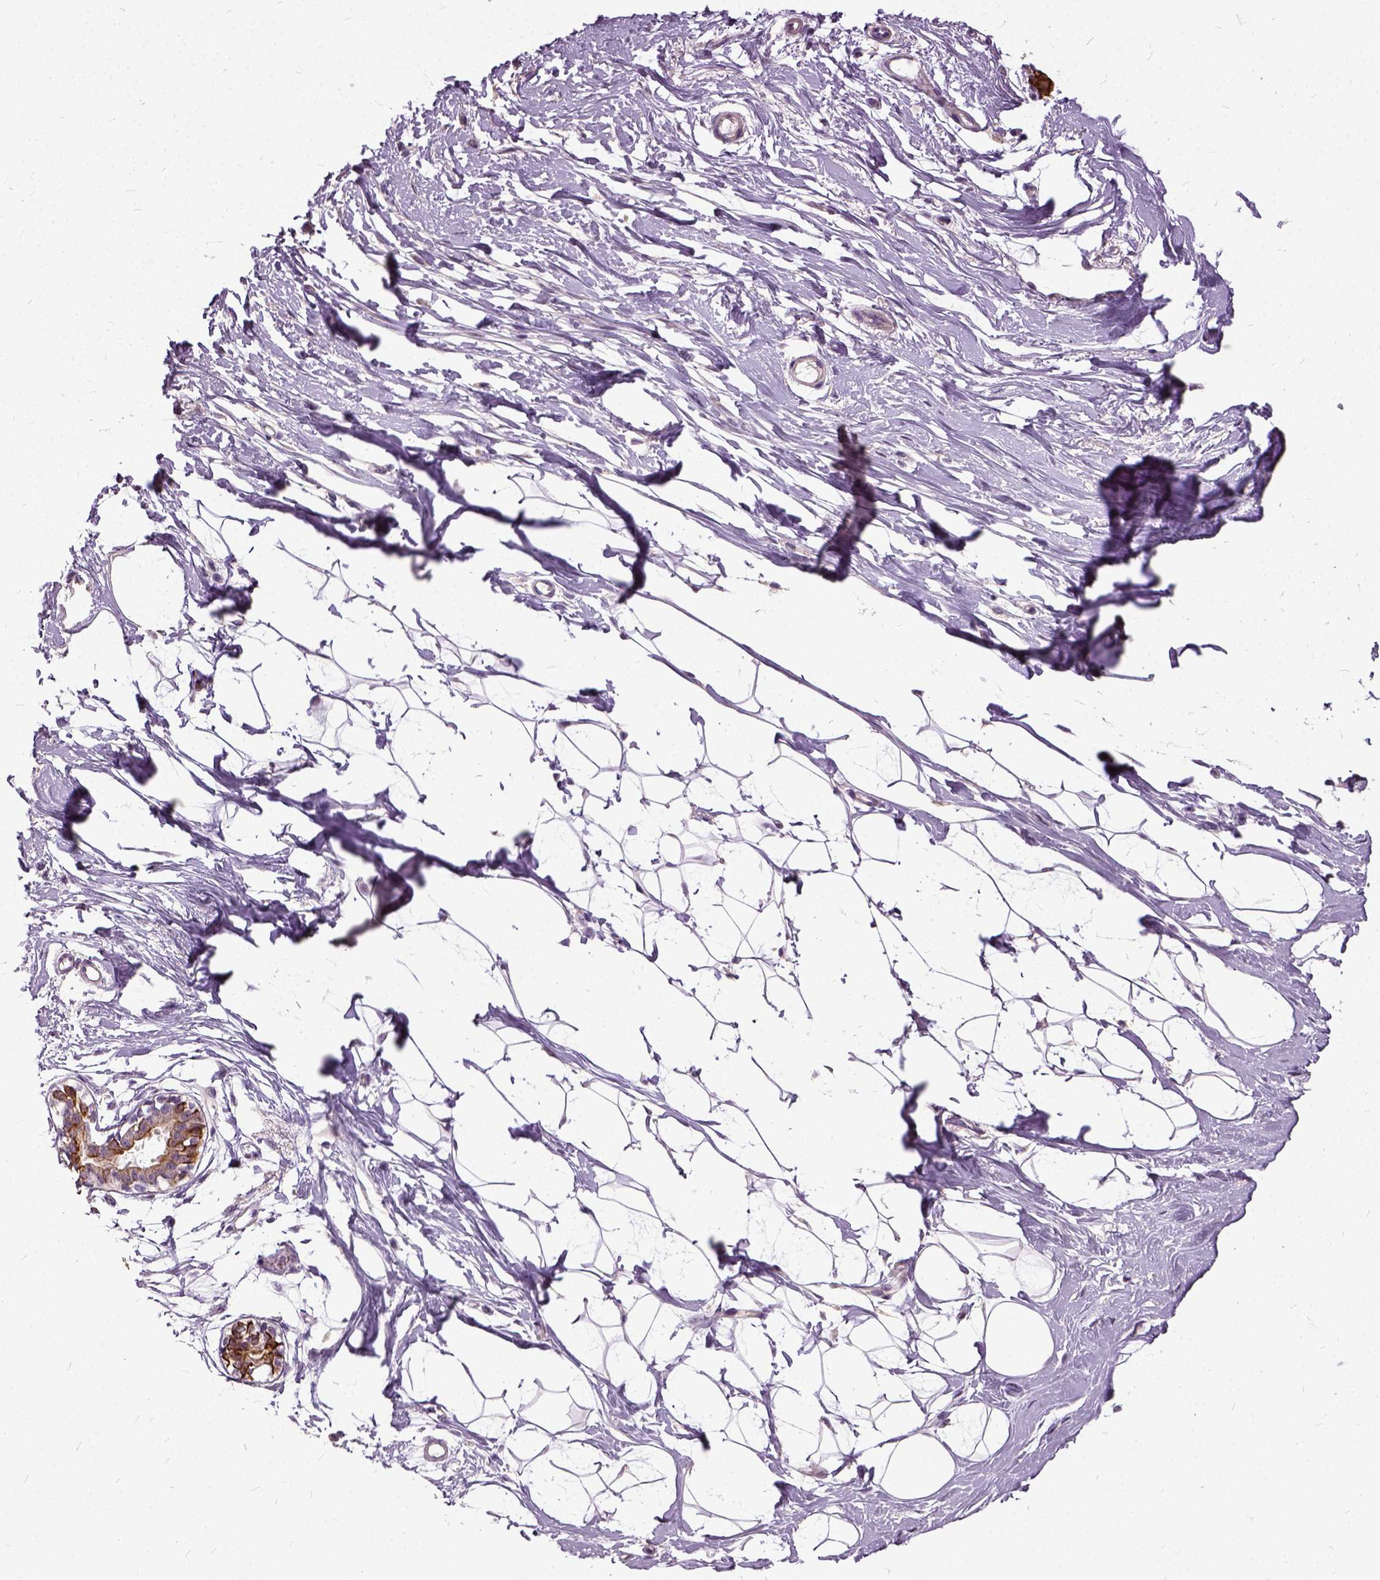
{"staining": {"intensity": "negative", "quantity": "none", "location": "none"}, "tissue": "breast", "cell_type": "Adipocytes", "image_type": "normal", "snomed": [{"axis": "morphology", "description": "Normal tissue, NOS"}, {"axis": "topography", "description": "Breast"}], "caption": "The histopathology image exhibits no staining of adipocytes in normal breast.", "gene": "ILRUN", "patient": {"sex": "female", "age": 49}}